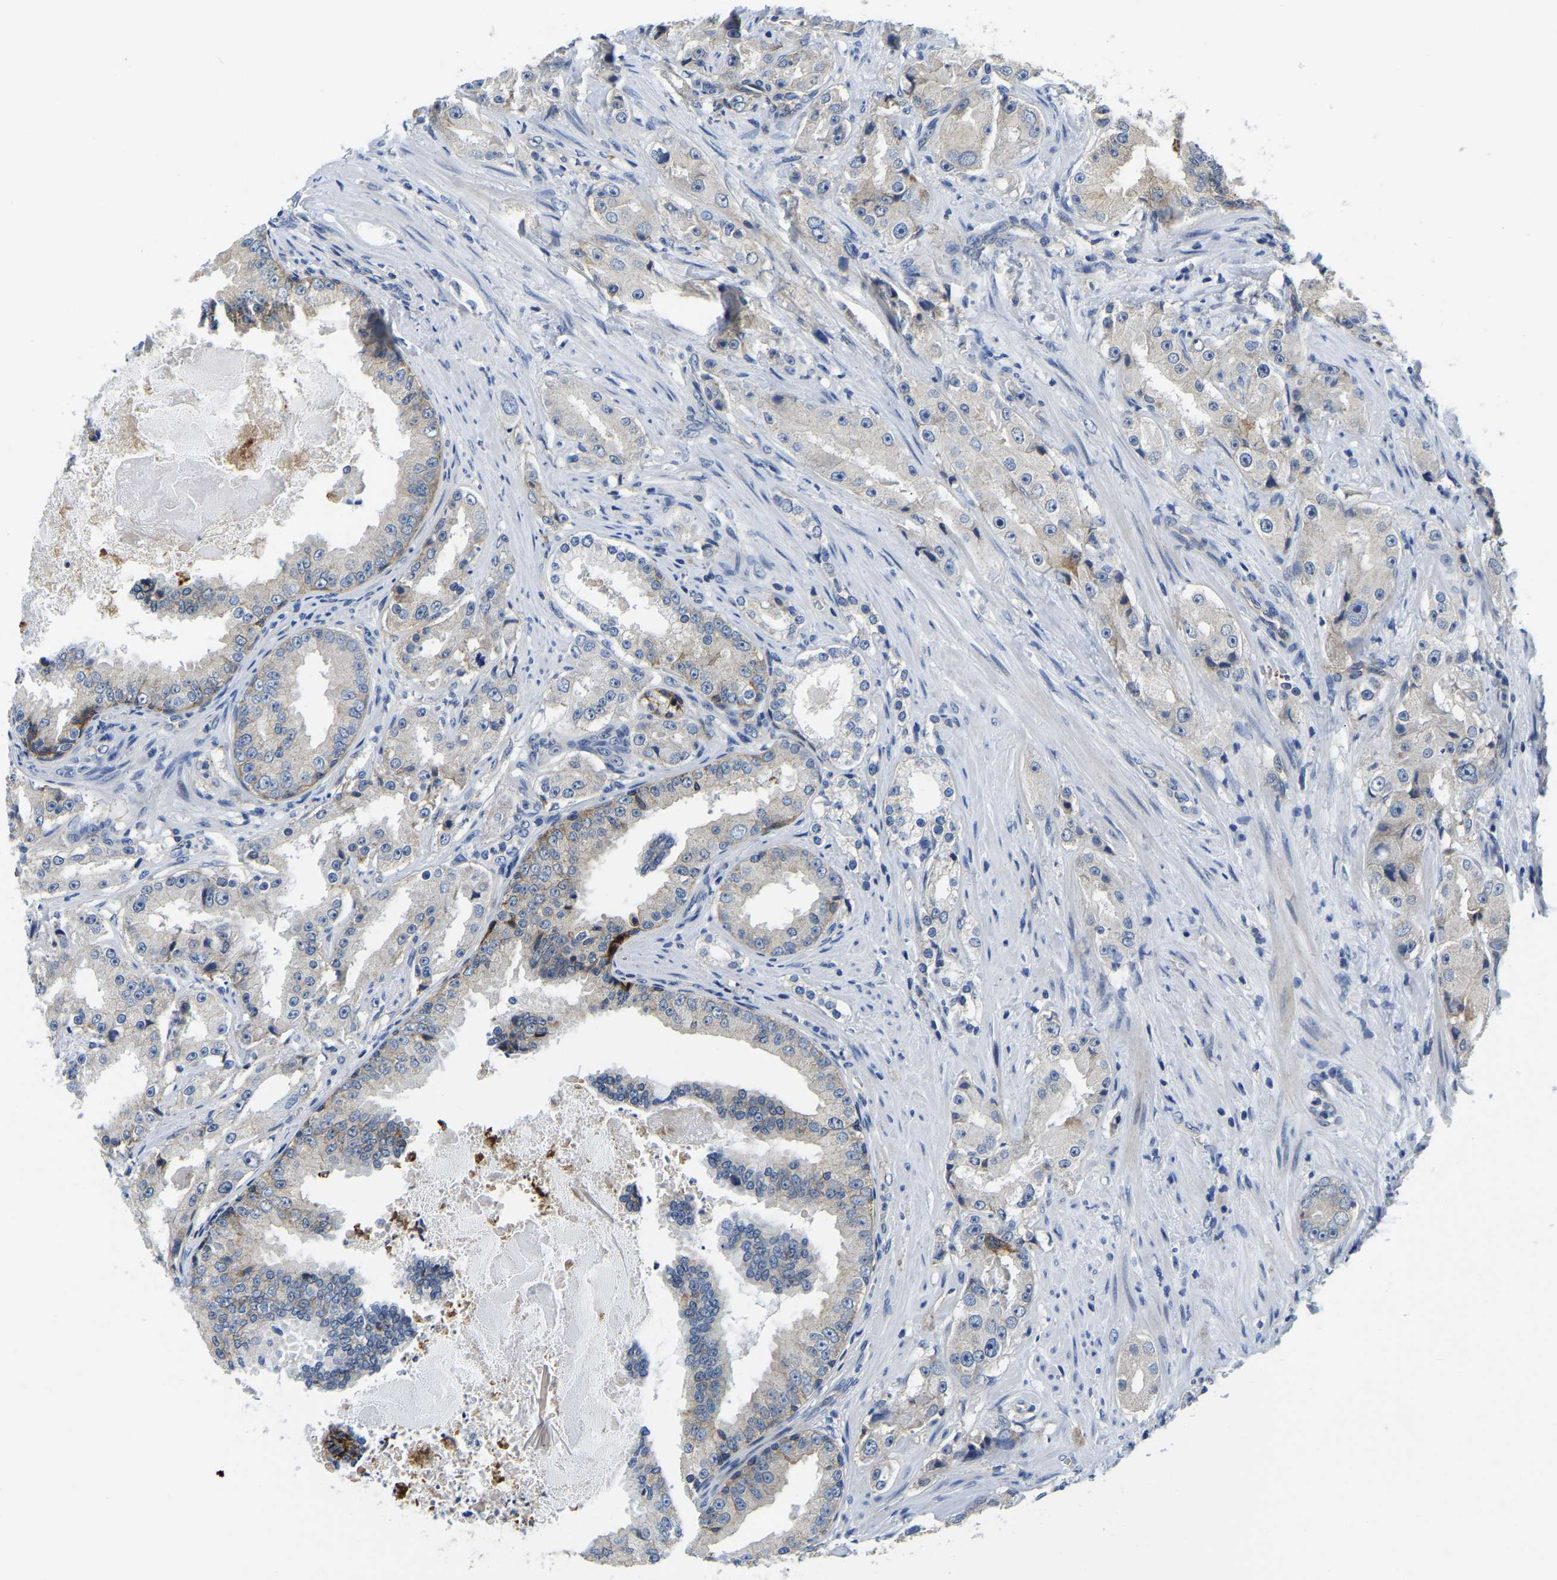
{"staining": {"intensity": "negative", "quantity": "none", "location": "none"}, "tissue": "prostate cancer", "cell_type": "Tumor cells", "image_type": "cancer", "snomed": [{"axis": "morphology", "description": "Adenocarcinoma, High grade"}, {"axis": "topography", "description": "Prostate"}], "caption": "IHC of human prostate high-grade adenocarcinoma displays no expression in tumor cells. (Immunohistochemistry (ihc), brightfield microscopy, high magnification).", "gene": "ITGA2", "patient": {"sex": "male", "age": 73}}